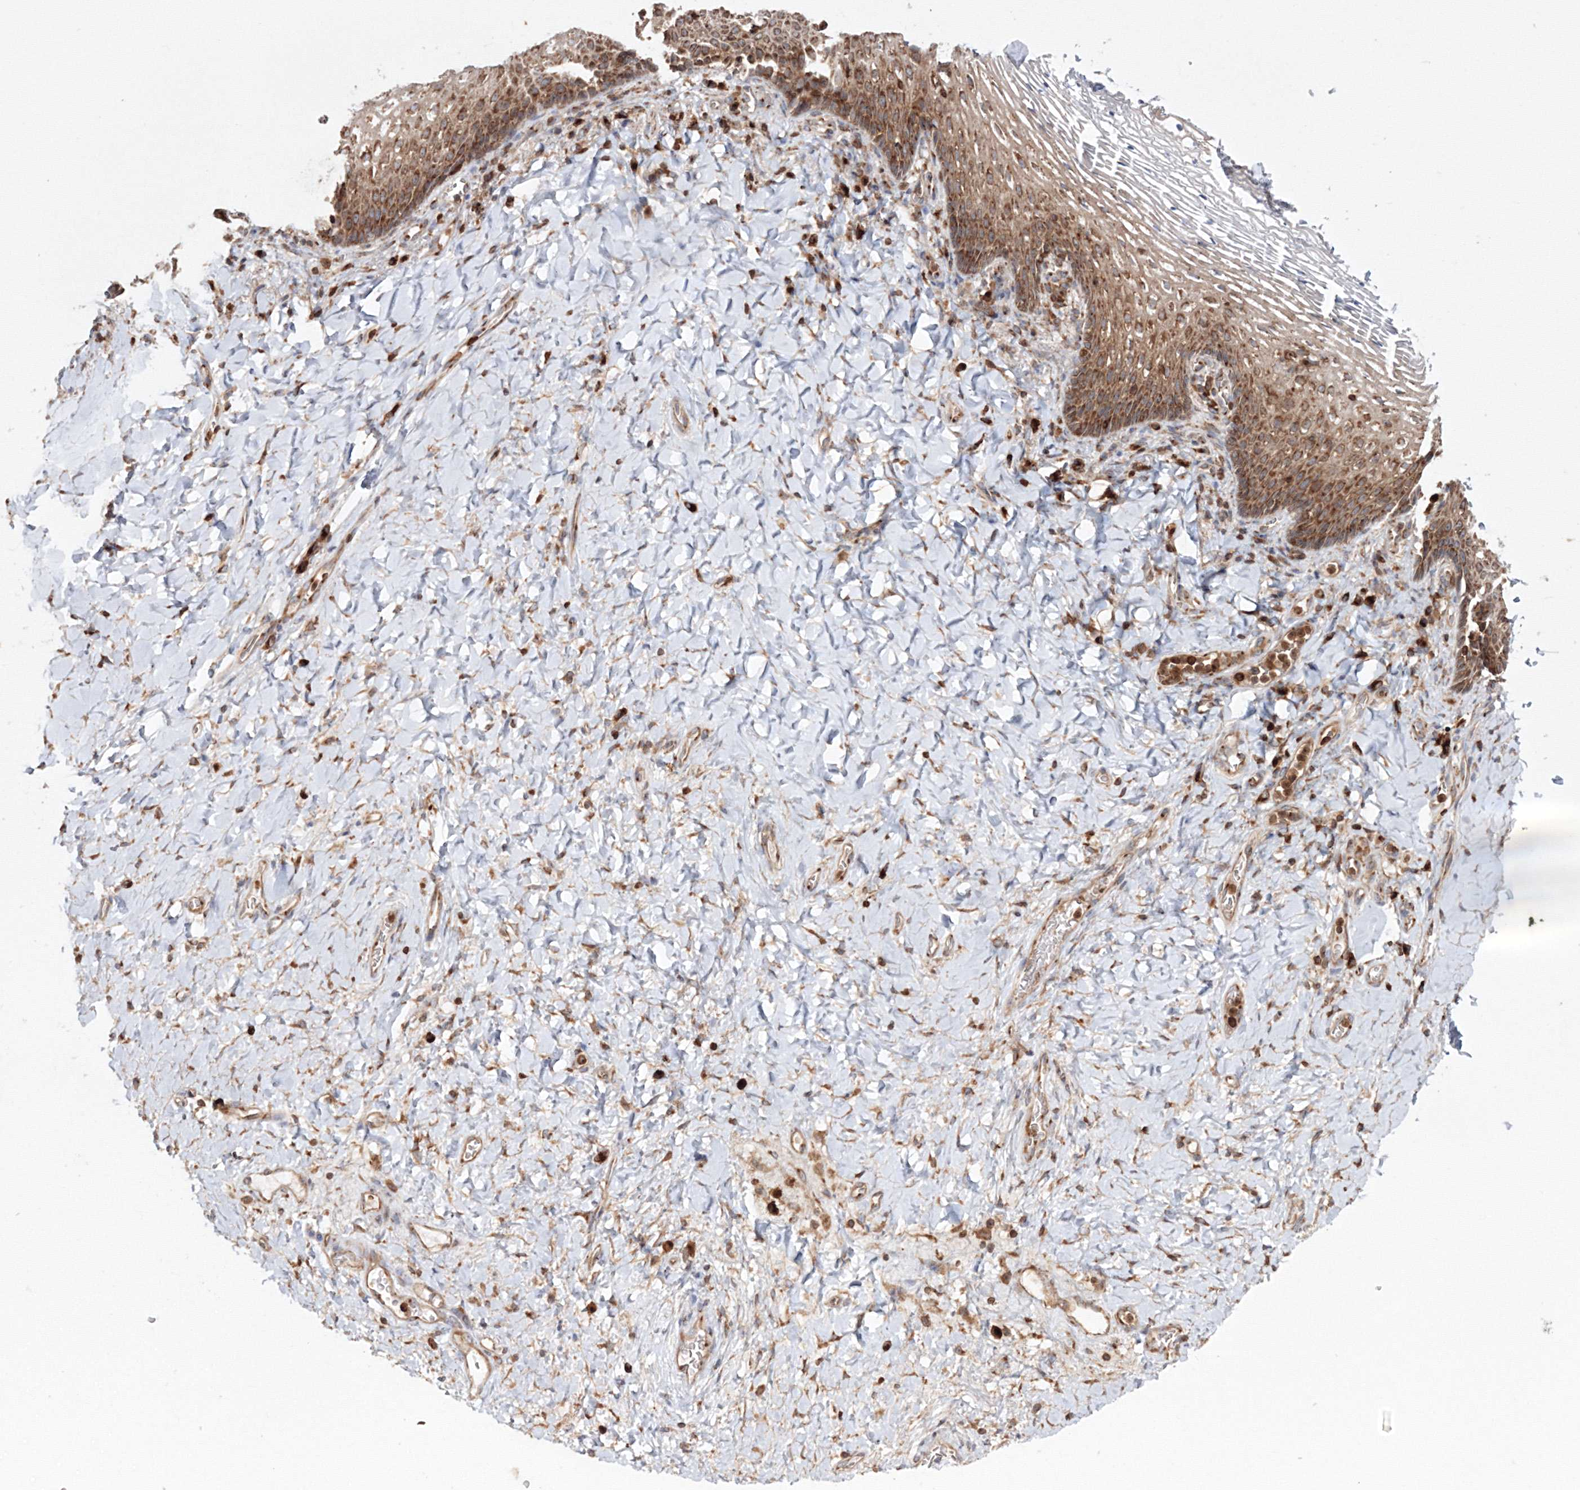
{"staining": {"intensity": "strong", "quantity": "25%-75%", "location": "cytoplasmic/membranous"}, "tissue": "vagina", "cell_type": "Squamous epithelial cells", "image_type": "normal", "snomed": [{"axis": "morphology", "description": "Normal tissue, NOS"}, {"axis": "topography", "description": "Vagina"}], "caption": "Immunohistochemical staining of unremarkable vagina displays high levels of strong cytoplasmic/membranous expression in approximately 25%-75% of squamous epithelial cells. Nuclei are stained in blue.", "gene": "ARCN1", "patient": {"sex": "female", "age": 60}}